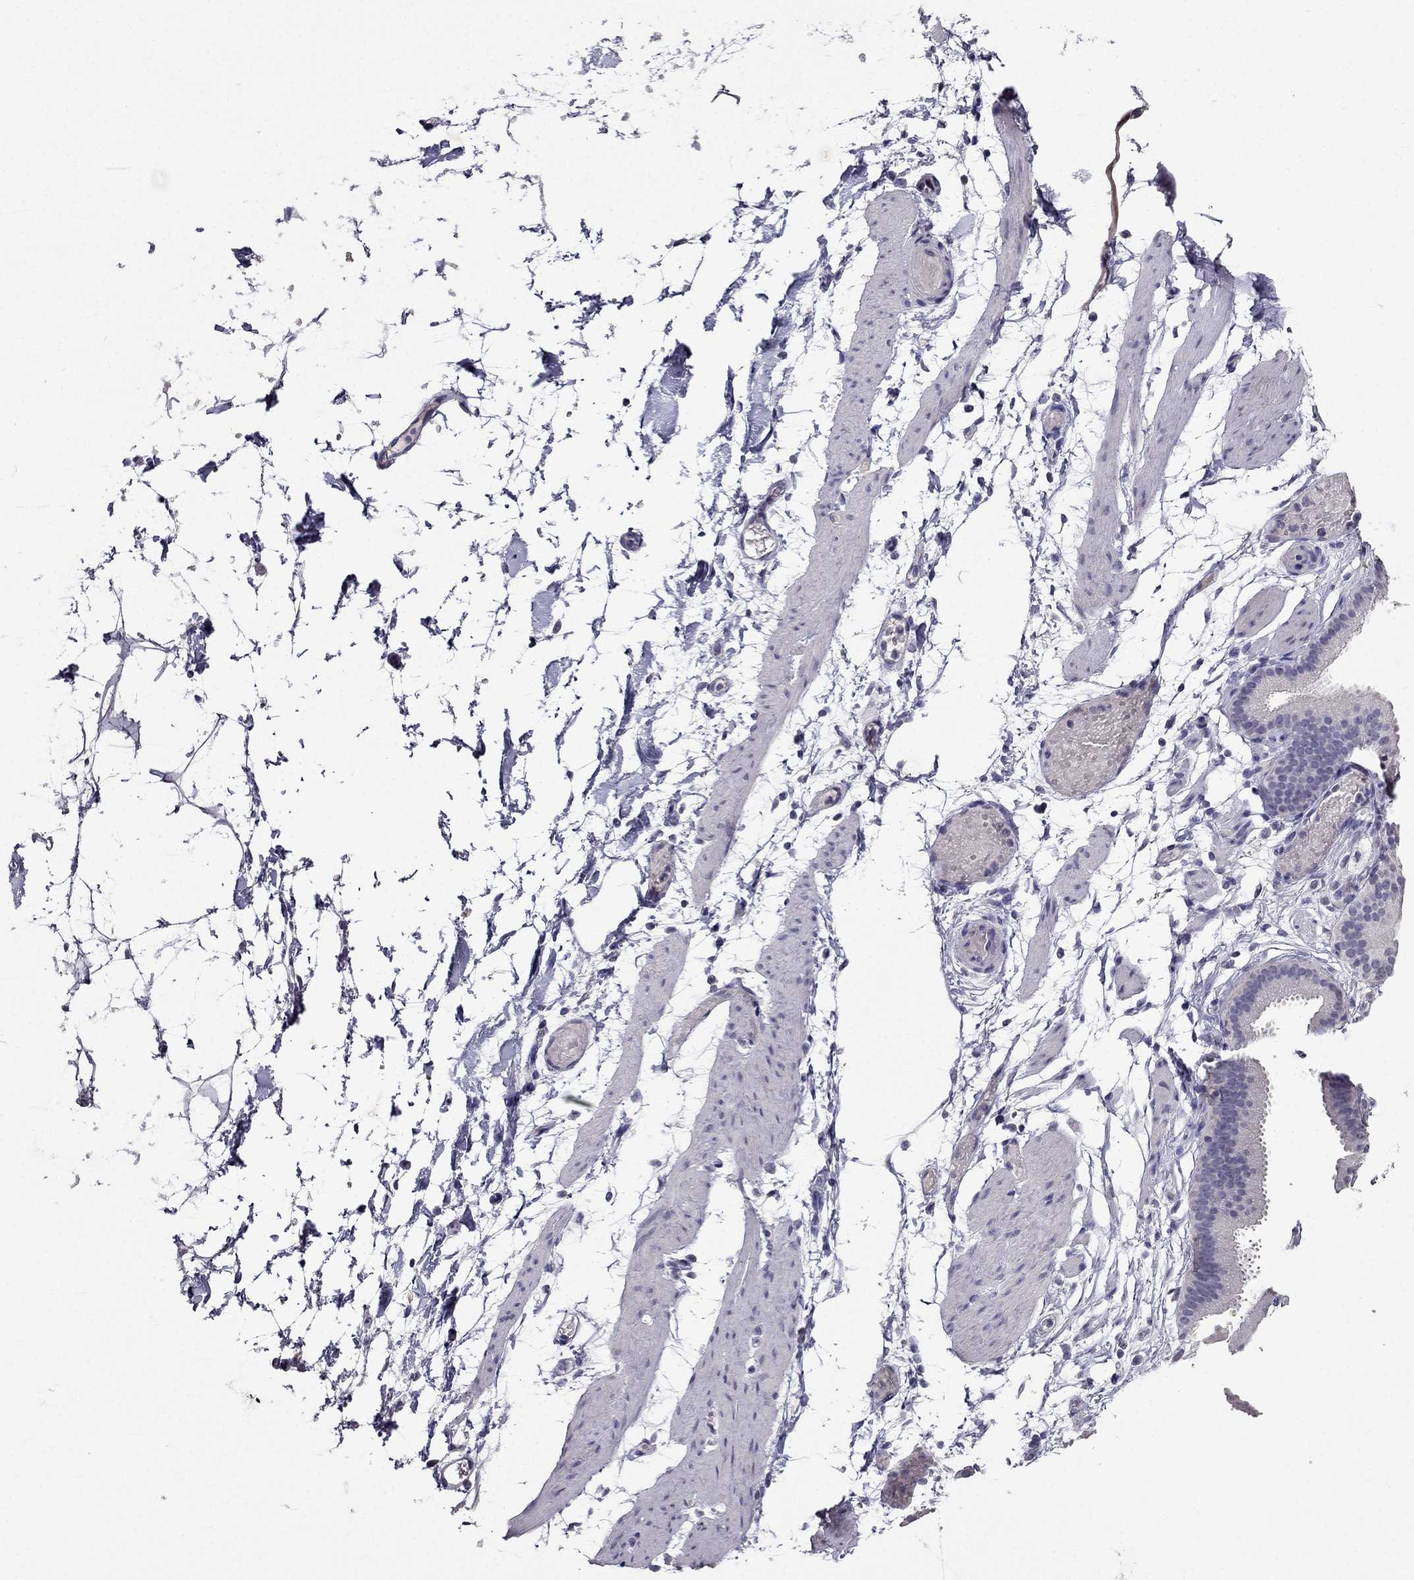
{"staining": {"intensity": "negative", "quantity": "none", "location": "none"}, "tissue": "adipose tissue", "cell_type": "Adipocytes", "image_type": "normal", "snomed": [{"axis": "morphology", "description": "Normal tissue, NOS"}, {"axis": "topography", "description": "Gallbladder"}, {"axis": "topography", "description": "Peripheral nerve tissue"}], "caption": "Protein analysis of normal adipose tissue exhibits no significant positivity in adipocytes. Nuclei are stained in blue.", "gene": "DUSP15", "patient": {"sex": "female", "age": 45}}